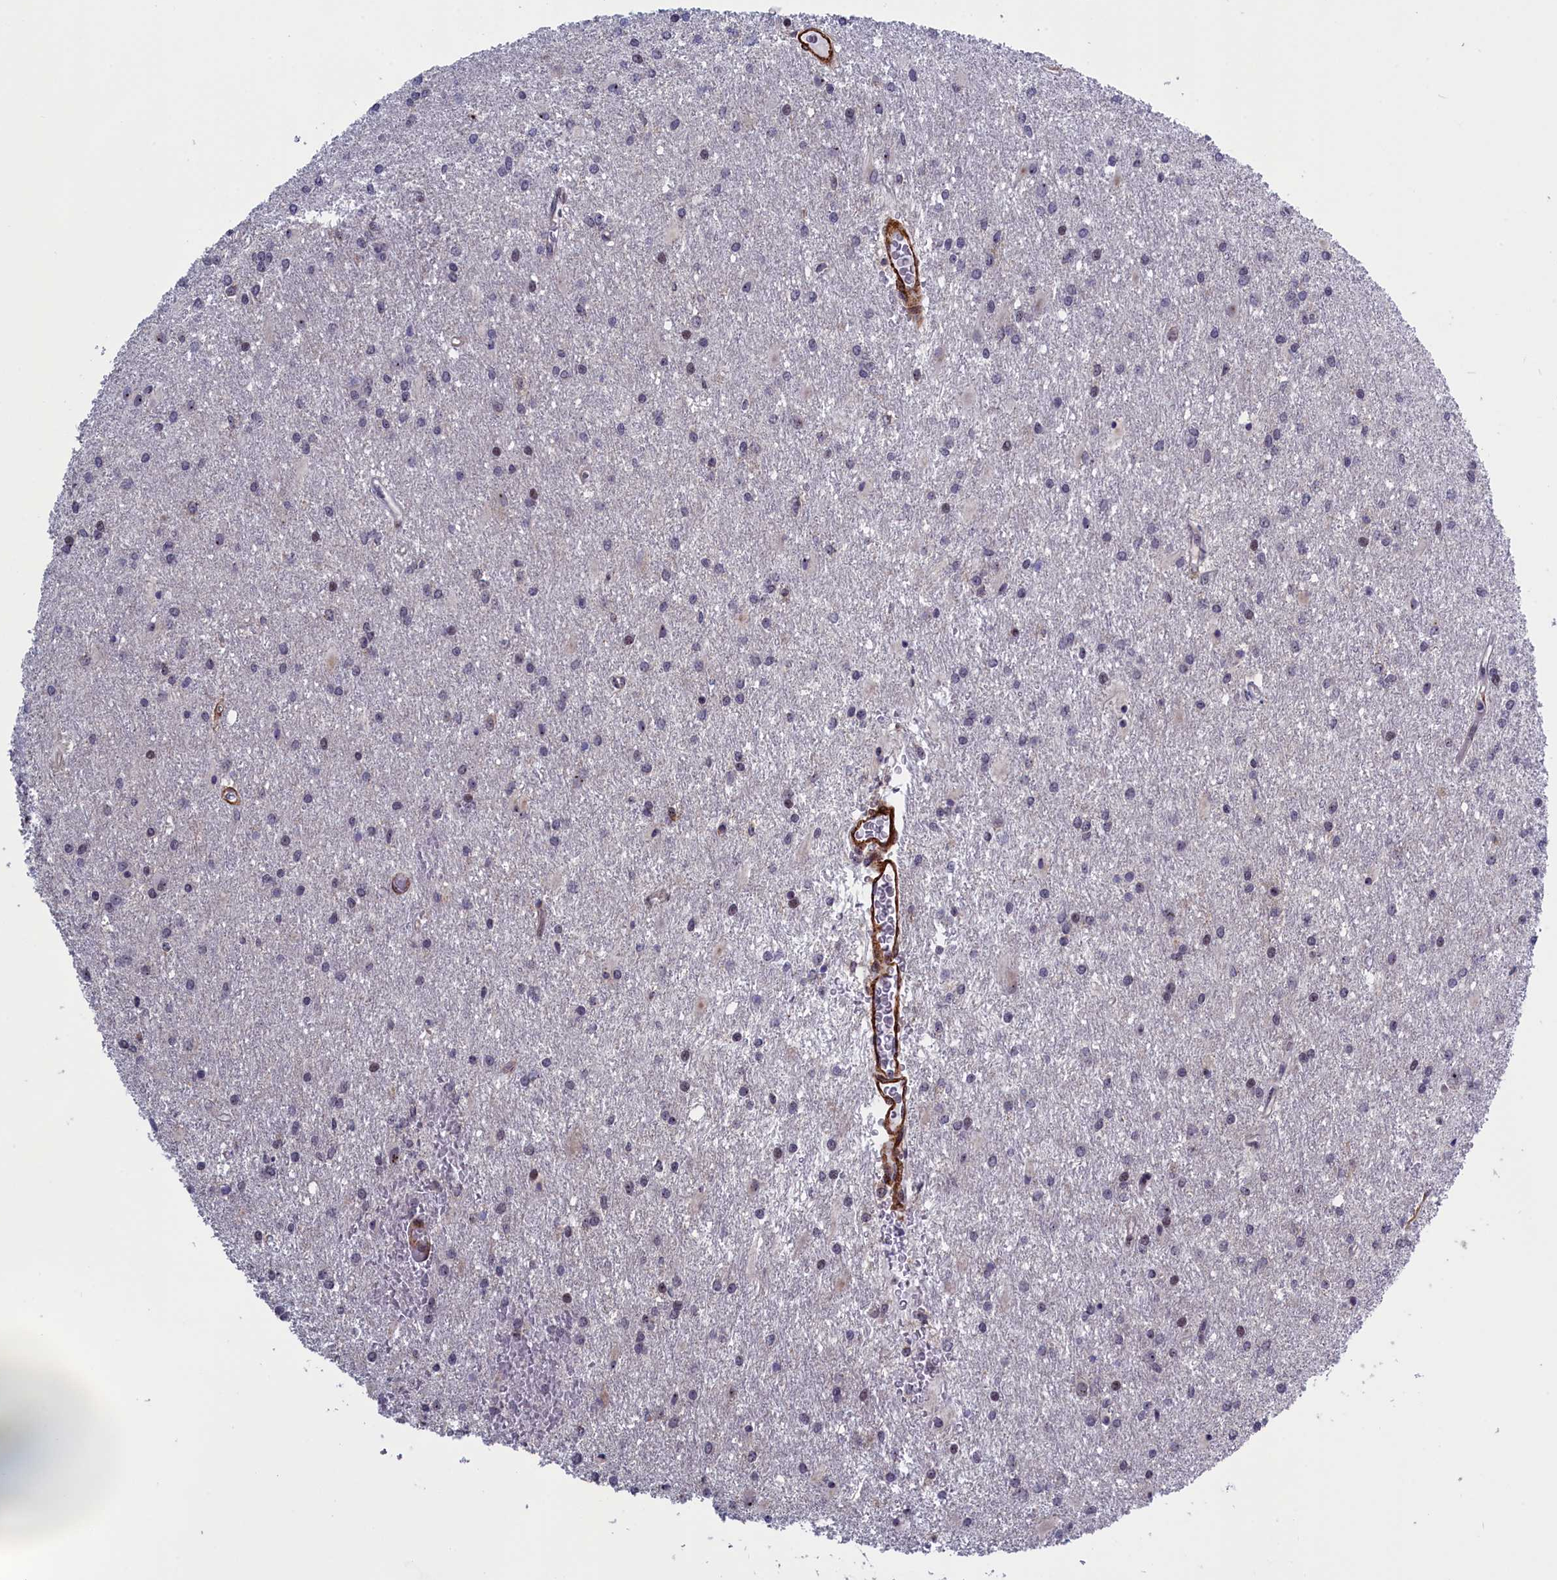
{"staining": {"intensity": "negative", "quantity": "none", "location": "none"}, "tissue": "glioma", "cell_type": "Tumor cells", "image_type": "cancer", "snomed": [{"axis": "morphology", "description": "Glioma, malignant, High grade"}, {"axis": "topography", "description": "Brain"}], "caption": "Immunohistochemistry photomicrograph of human high-grade glioma (malignant) stained for a protein (brown), which displays no expression in tumor cells.", "gene": "PPAN", "patient": {"sex": "female", "age": 50}}